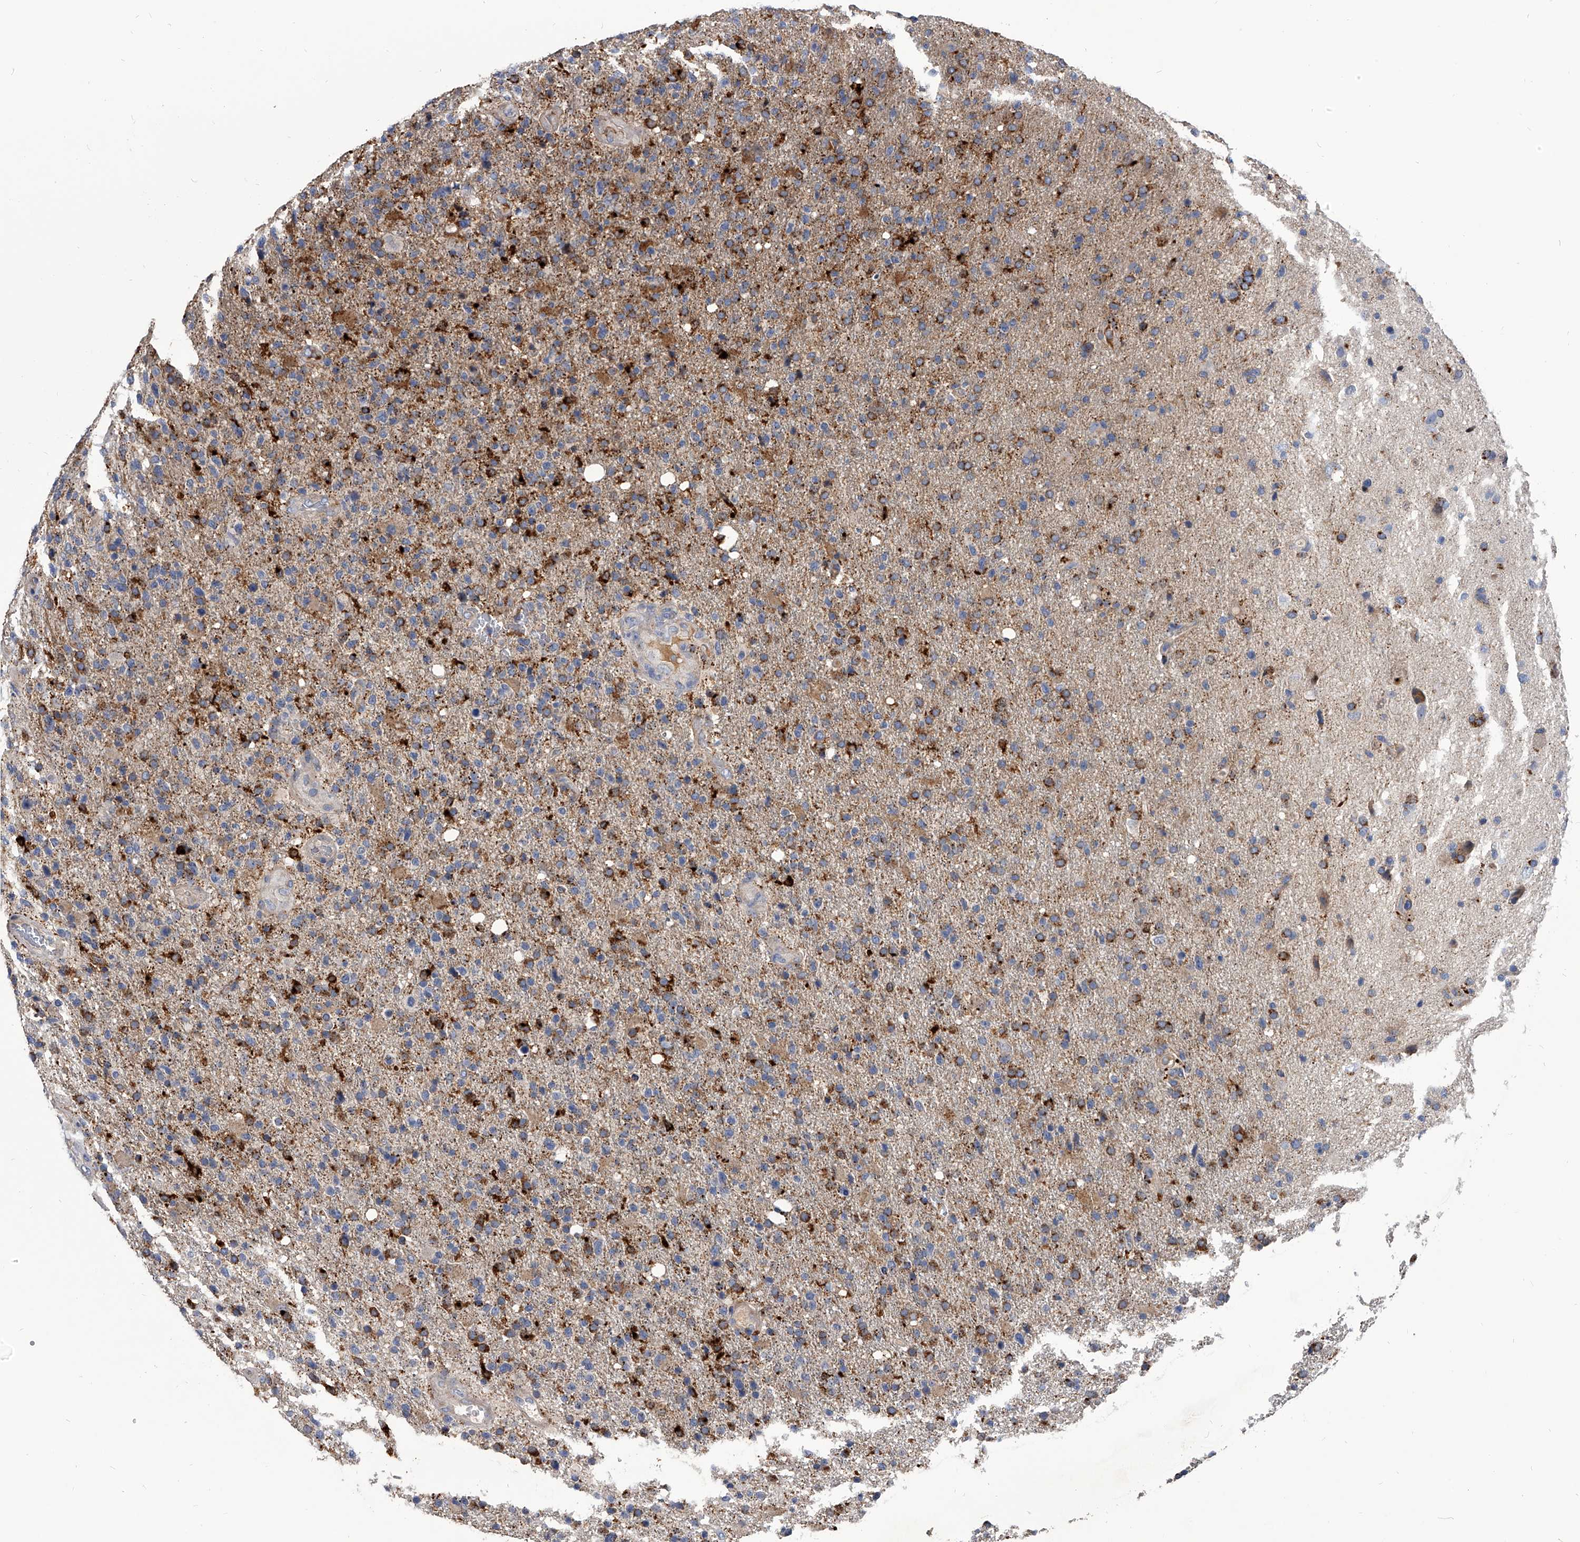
{"staining": {"intensity": "moderate", "quantity": ">75%", "location": "cytoplasmic/membranous"}, "tissue": "glioma", "cell_type": "Tumor cells", "image_type": "cancer", "snomed": [{"axis": "morphology", "description": "Glioma, malignant, High grade"}, {"axis": "topography", "description": "Brain"}], "caption": "Brown immunohistochemical staining in human high-grade glioma (malignant) demonstrates moderate cytoplasmic/membranous staining in about >75% of tumor cells. (DAB (3,3'-diaminobenzidine) IHC, brown staining for protein, blue staining for nuclei).", "gene": "SPP1", "patient": {"sex": "male", "age": 72}}